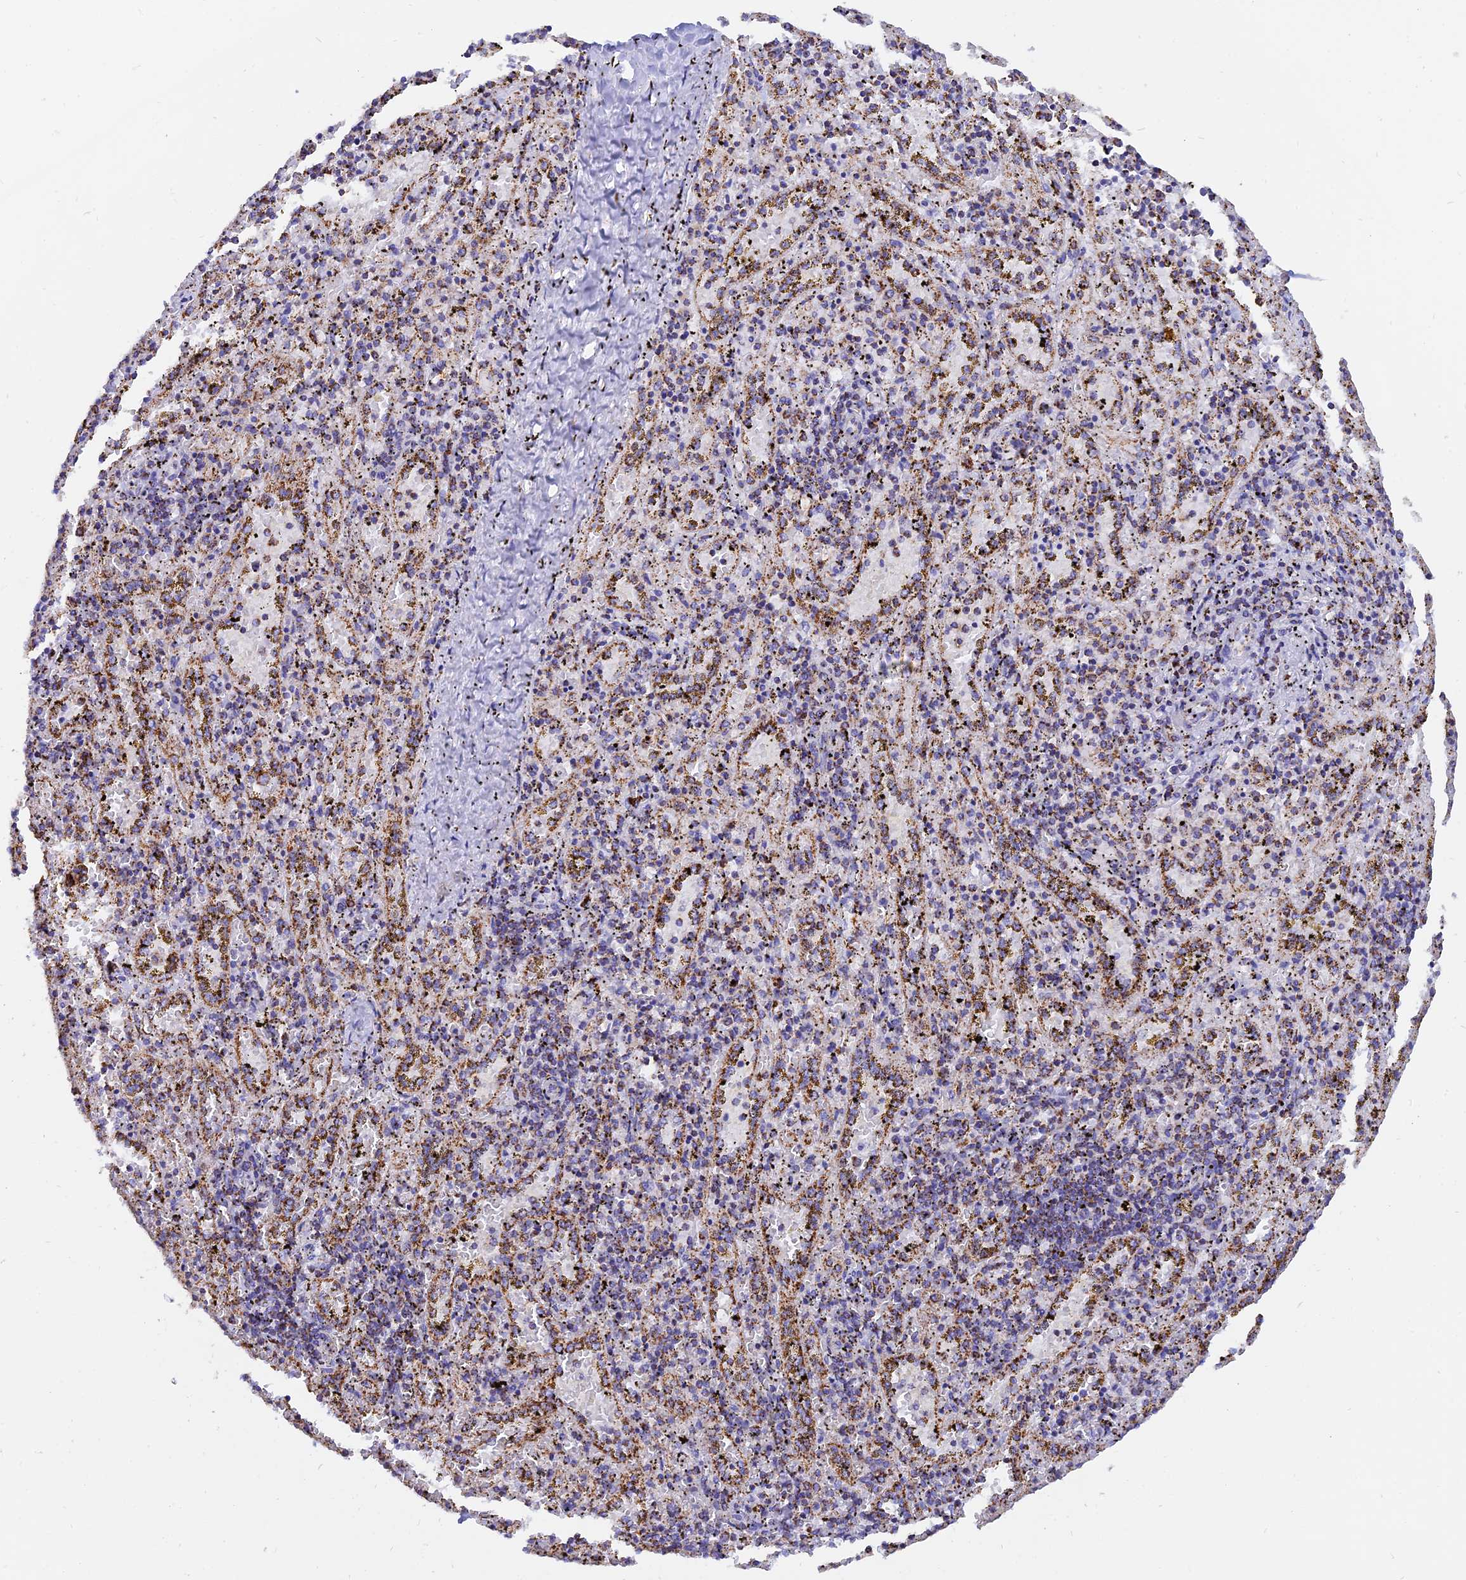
{"staining": {"intensity": "moderate", "quantity": "25%-75%", "location": "cytoplasmic/membranous"}, "tissue": "spleen", "cell_type": "Cells in red pulp", "image_type": "normal", "snomed": [{"axis": "morphology", "description": "Normal tissue, NOS"}, {"axis": "topography", "description": "Spleen"}], "caption": "Spleen stained with IHC shows moderate cytoplasmic/membranous staining in about 25%-75% of cells in red pulp.", "gene": "NDUFB6", "patient": {"sex": "male", "age": 11}}